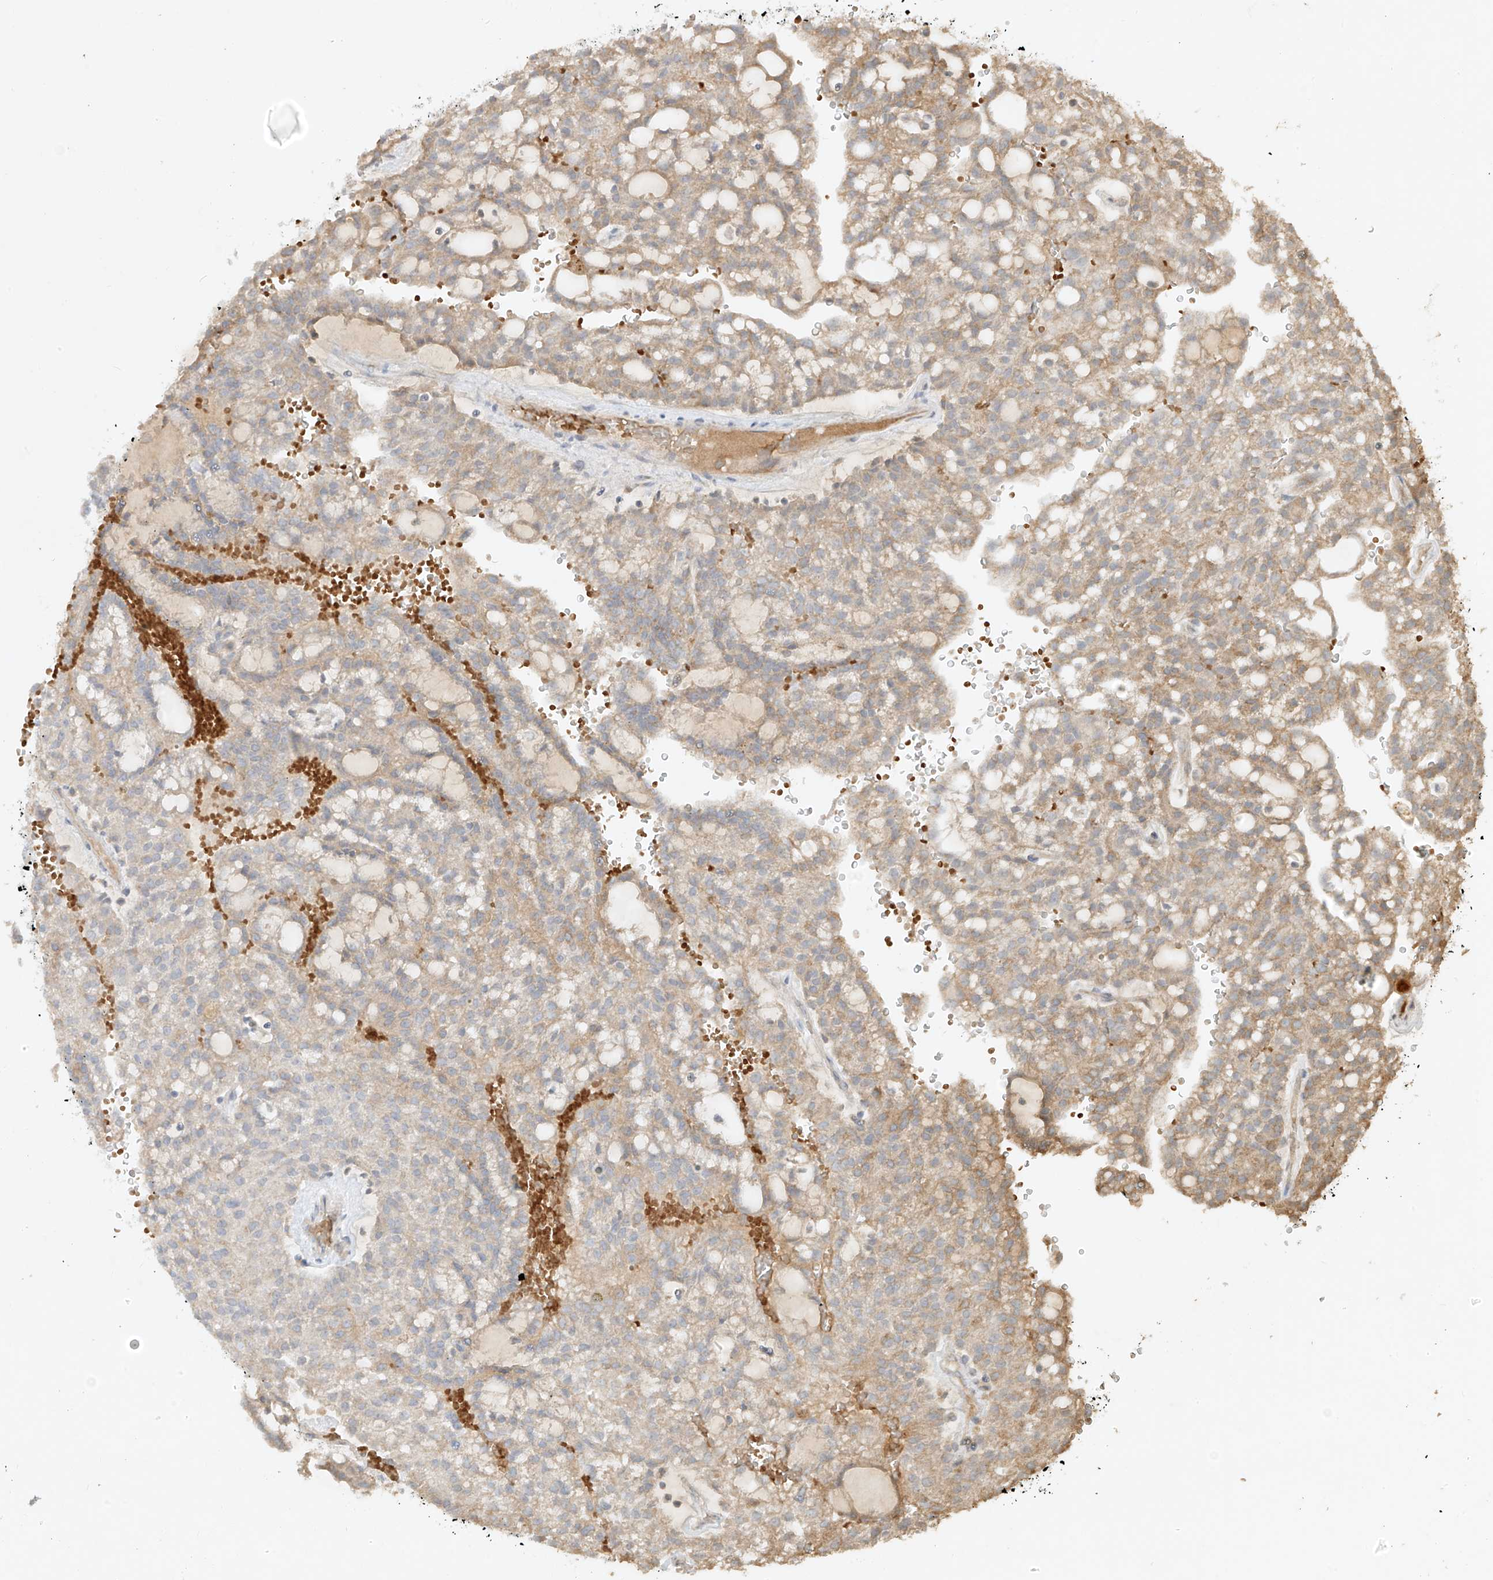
{"staining": {"intensity": "weak", "quantity": "25%-75%", "location": "cytoplasmic/membranous"}, "tissue": "renal cancer", "cell_type": "Tumor cells", "image_type": "cancer", "snomed": [{"axis": "morphology", "description": "Adenocarcinoma, NOS"}, {"axis": "topography", "description": "Kidney"}], "caption": "Renal cancer tissue displays weak cytoplasmic/membranous positivity in about 25%-75% of tumor cells, visualized by immunohistochemistry.", "gene": "KPNA7", "patient": {"sex": "male", "age": 63}}